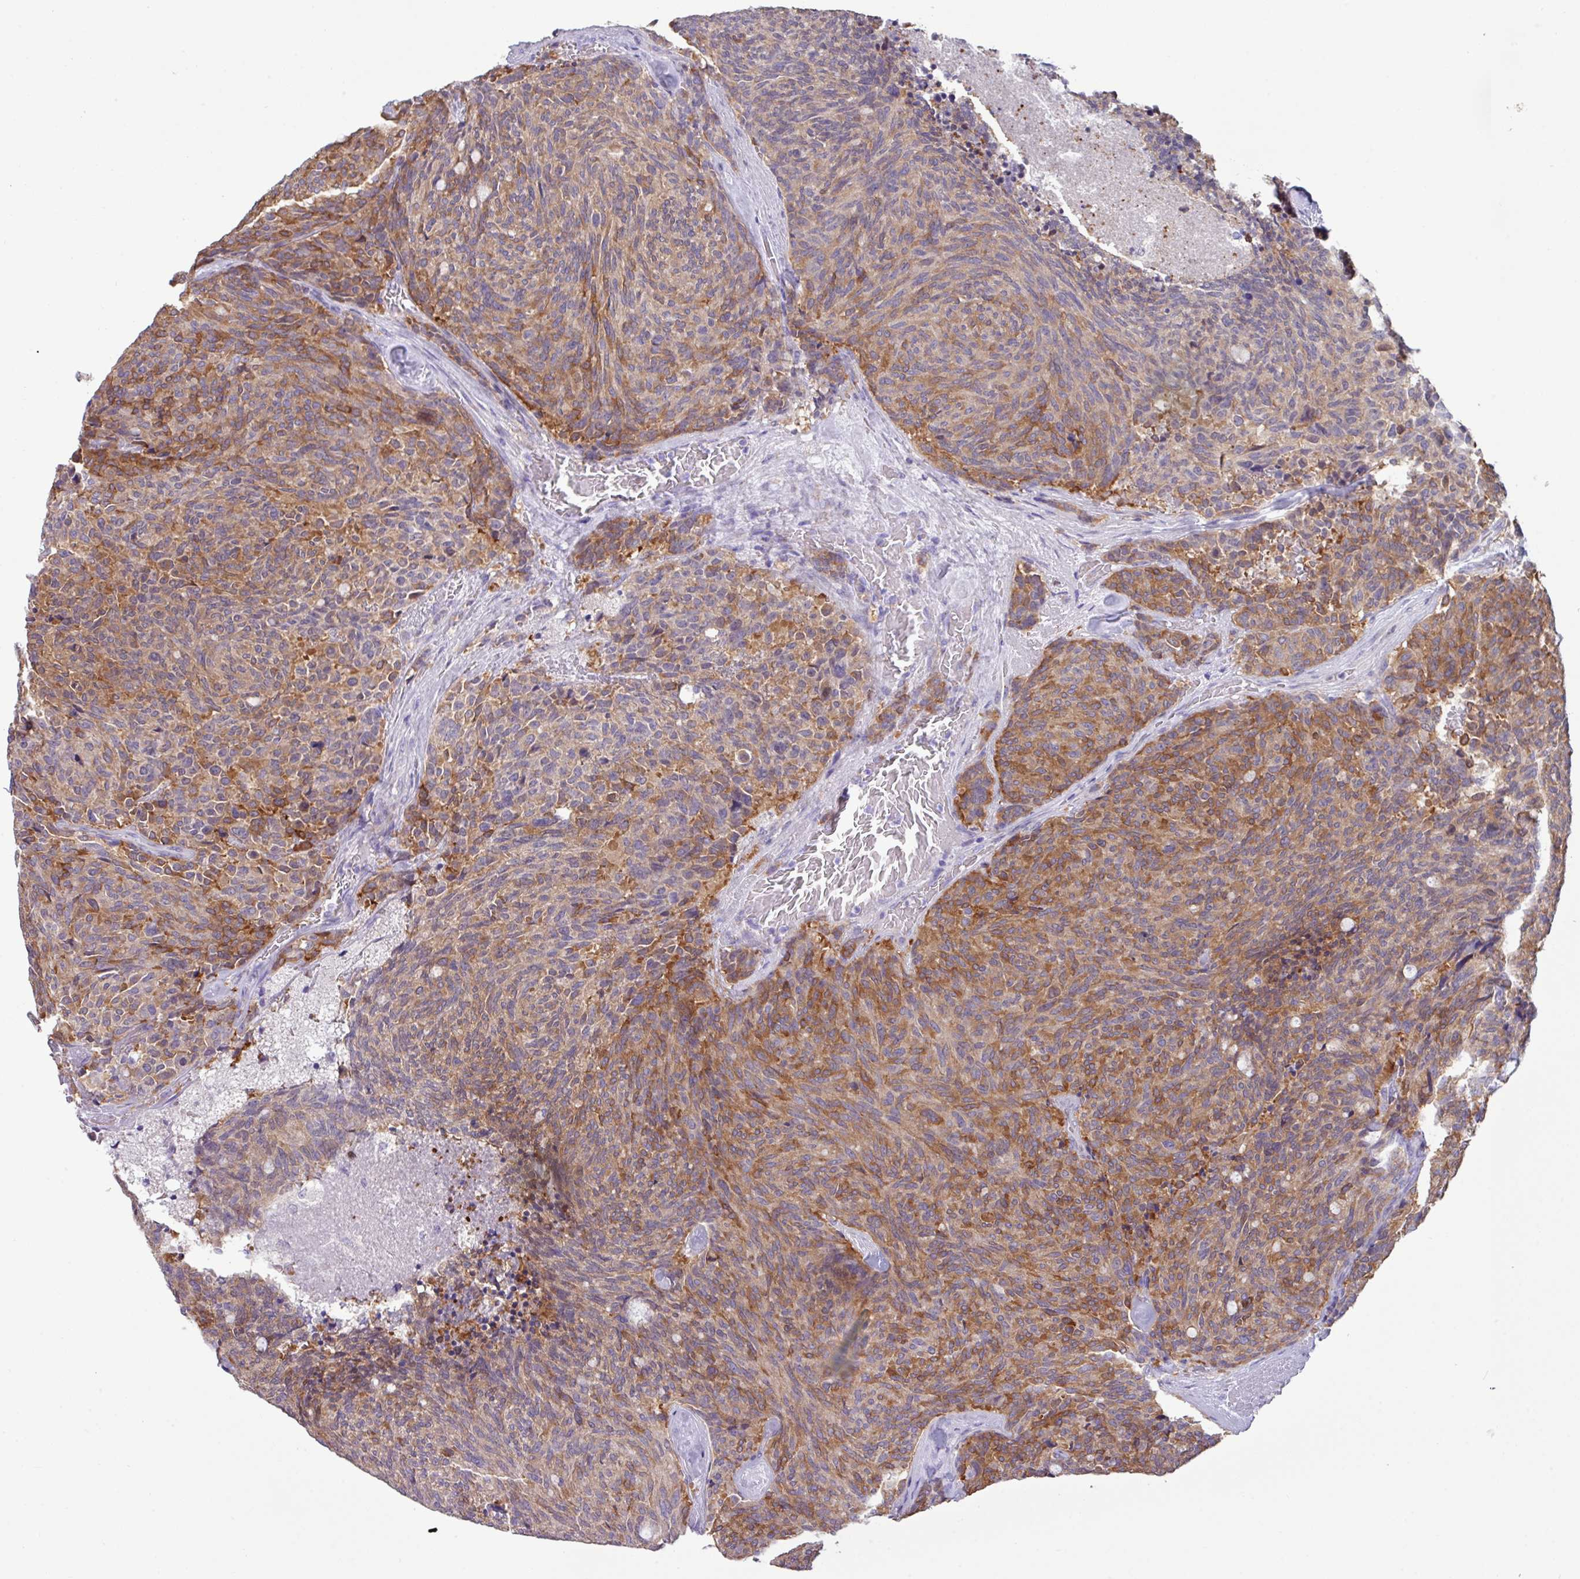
{"staining": {"intensity": "moderate", "quantity": ">75%", "location": "cytoplasmic/membranous"}, "tissue": "carcinoid", "cell_type": "Tumor cells", "image_type": "cancer", "snomed": [{"axis": "morphology", "description": "Carcinoid, malignant, NOS"}, {"axis": "topography", "description": "Pancreas"}], "caption": "Immunohistochemistry photomicrograph of carcinoid stained for a protein (brown), which shows medium levels of moderate cytoplasmic/membranous staining in about >75% of tumor cells.", "gene": "STIMATE", "patient": {"sex": "female", "age": 54}}